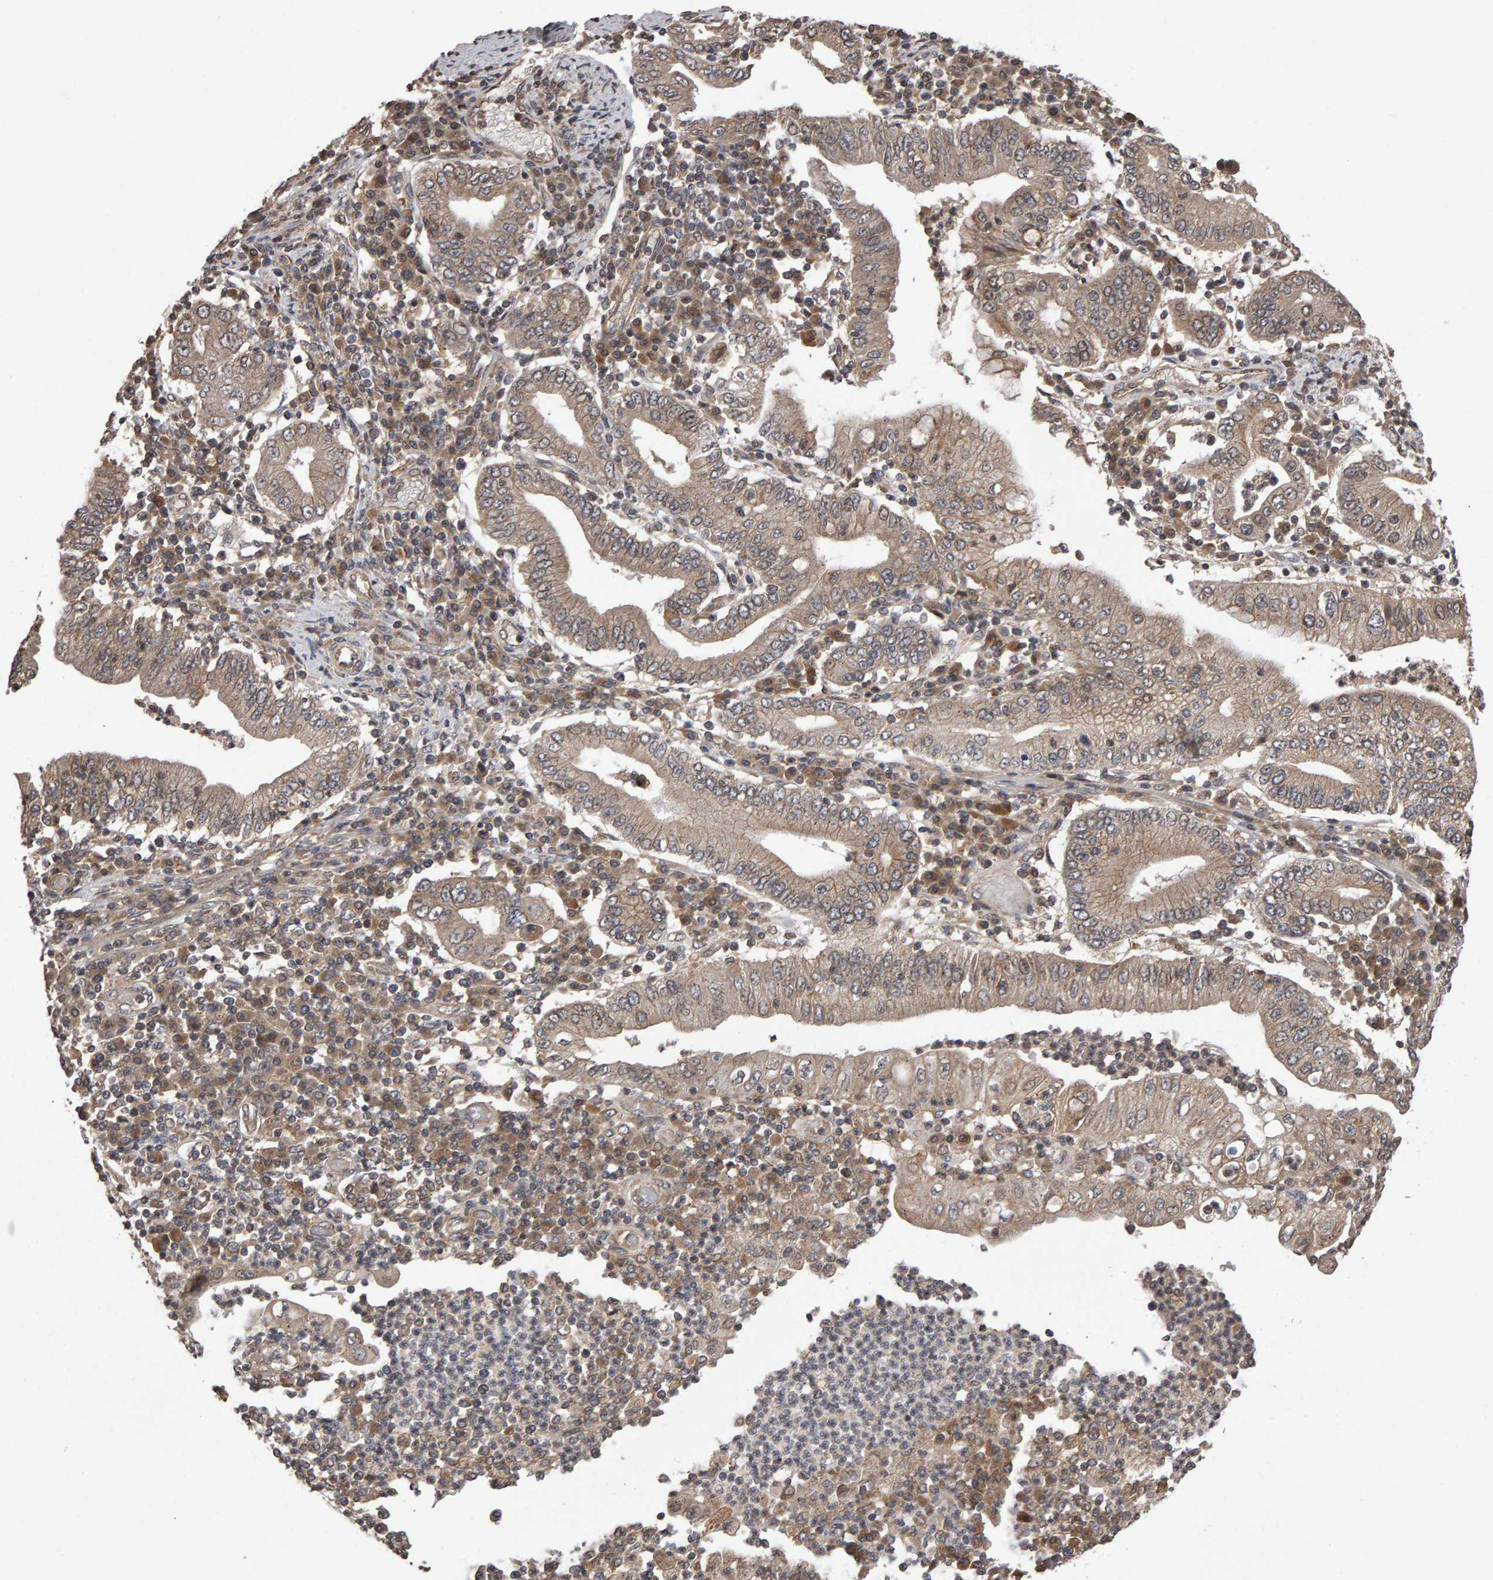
{"staining": {"intensity": "weak", "quantity": ">75%", "location": "cytoplasmic/membranous"}, "tissue": "stomach cancer", "cell_type": "Tumor cells", "image_type": "cancer", "snomed": [{"axis": "morphology", "description": "Normal tissue, NOS"}, {"axis": "morphology", "description": "Adenocarcinoma, NOS"}, {"axis": "topography", "description": "Esophagus"}, {"axis": "topography", "description": "Stomach, upper"}, {"axis": "topography", "description": "Peripheral nerve tissue"}], "caption": "Immunohistochemistry micrograph of human adenocarcinoma (stomach) stained for a protein (brown), which shows low levels of weak cytoplasmic/membranous staining in approximately >75% of tumor cells.", "gene": "SCRIB", "patient": {"sex": "male", "age": 62}}